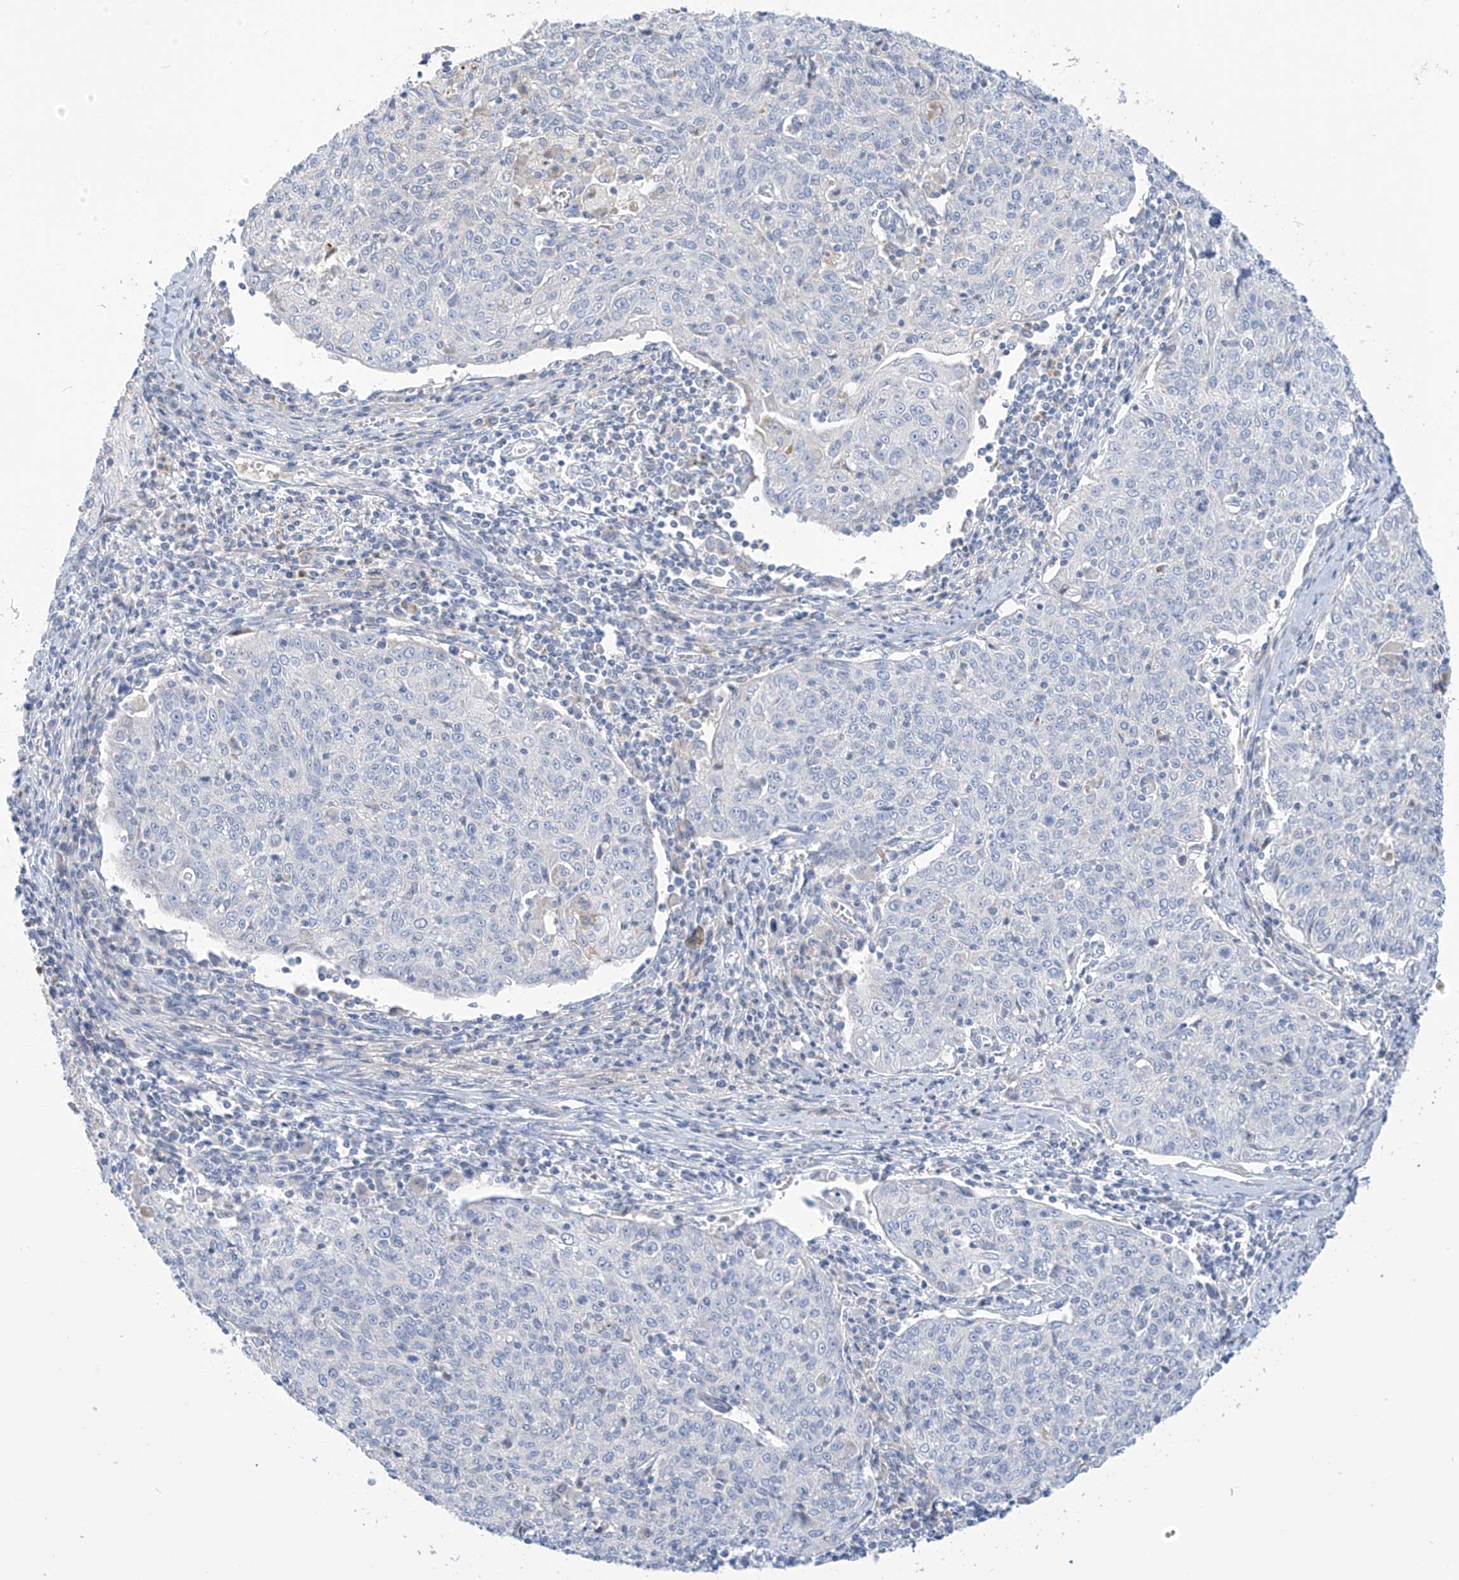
{"staining": {"intensity": "negative", "quantity": "none", "location": "none"}, "tissue": "cervical cancer", "cell_type": "Tumor cells", "image_type": "cancer", "snomed": [{"axis": "morphology", "description": "Squamous cell carcinoma, NOS"}, {"axis": "topography", "description": "Cervix"}], "caption": "High magnification brightfield microscopy of cervical cancer (squamous cell carcinoma) stained with DAB (3,3'-diaminobenzidine) (brown) and counterstained with hematoxylin (blue): tumor cells show no significant staining.", "gene": "FABP2", "patient": {"sex": "female", "age": 48}}